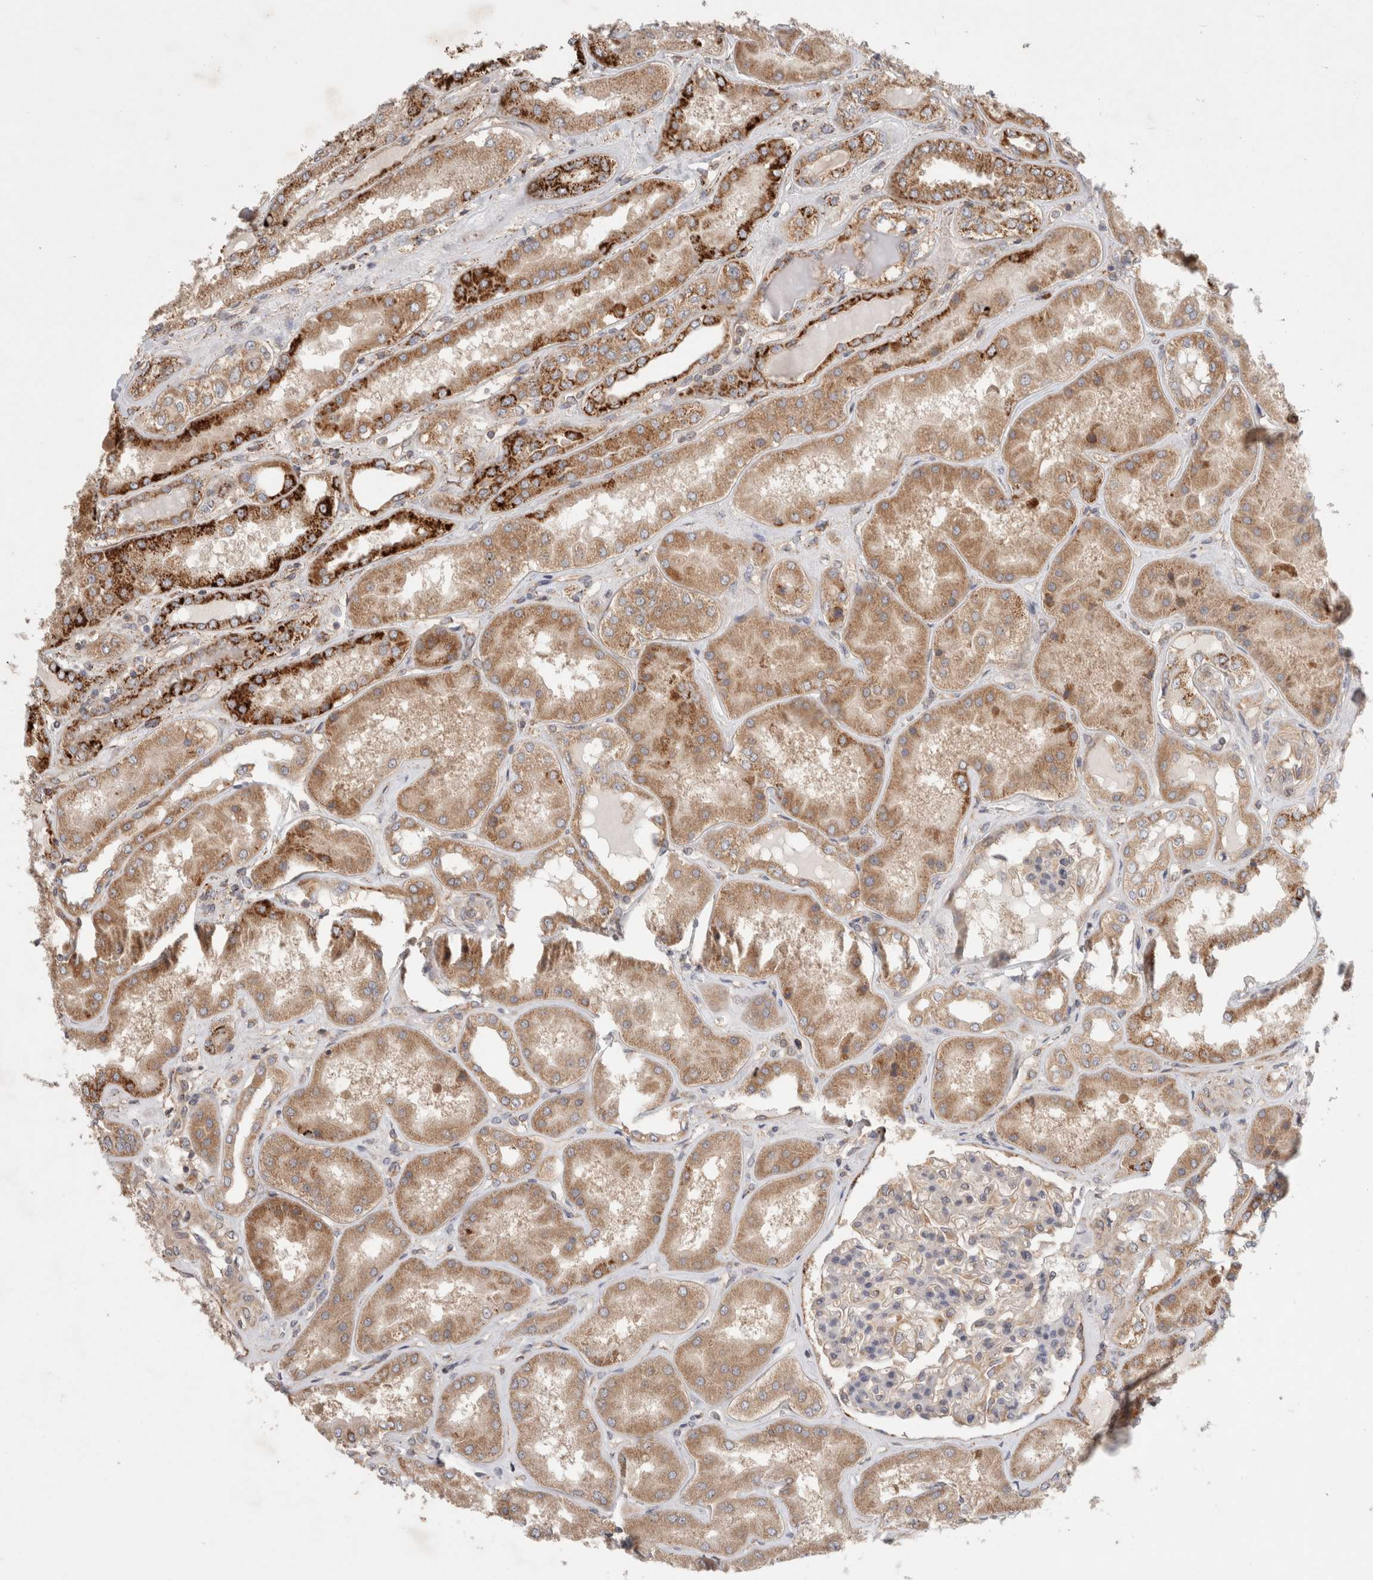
{"staining": {"intensity": "weak", "quantity": ">75%", "location": "cytoplasmic/membranous"}, "tissue": "kidney", "cell_type": "Cells in glomeruli", "image_type": "normal", "snomed": [{"axis": "morphology", "description": "Normal tissue, NOS"}, {"axis": "topography", "description": "Kidney"}], "caption": "A photomicrograph of kidney stained for a protein shows weak cytoplasmic/membranous brown staining in cells in glomeruli.", "gene": "HROB", "patient": {"sex": "female", "age": 56}}